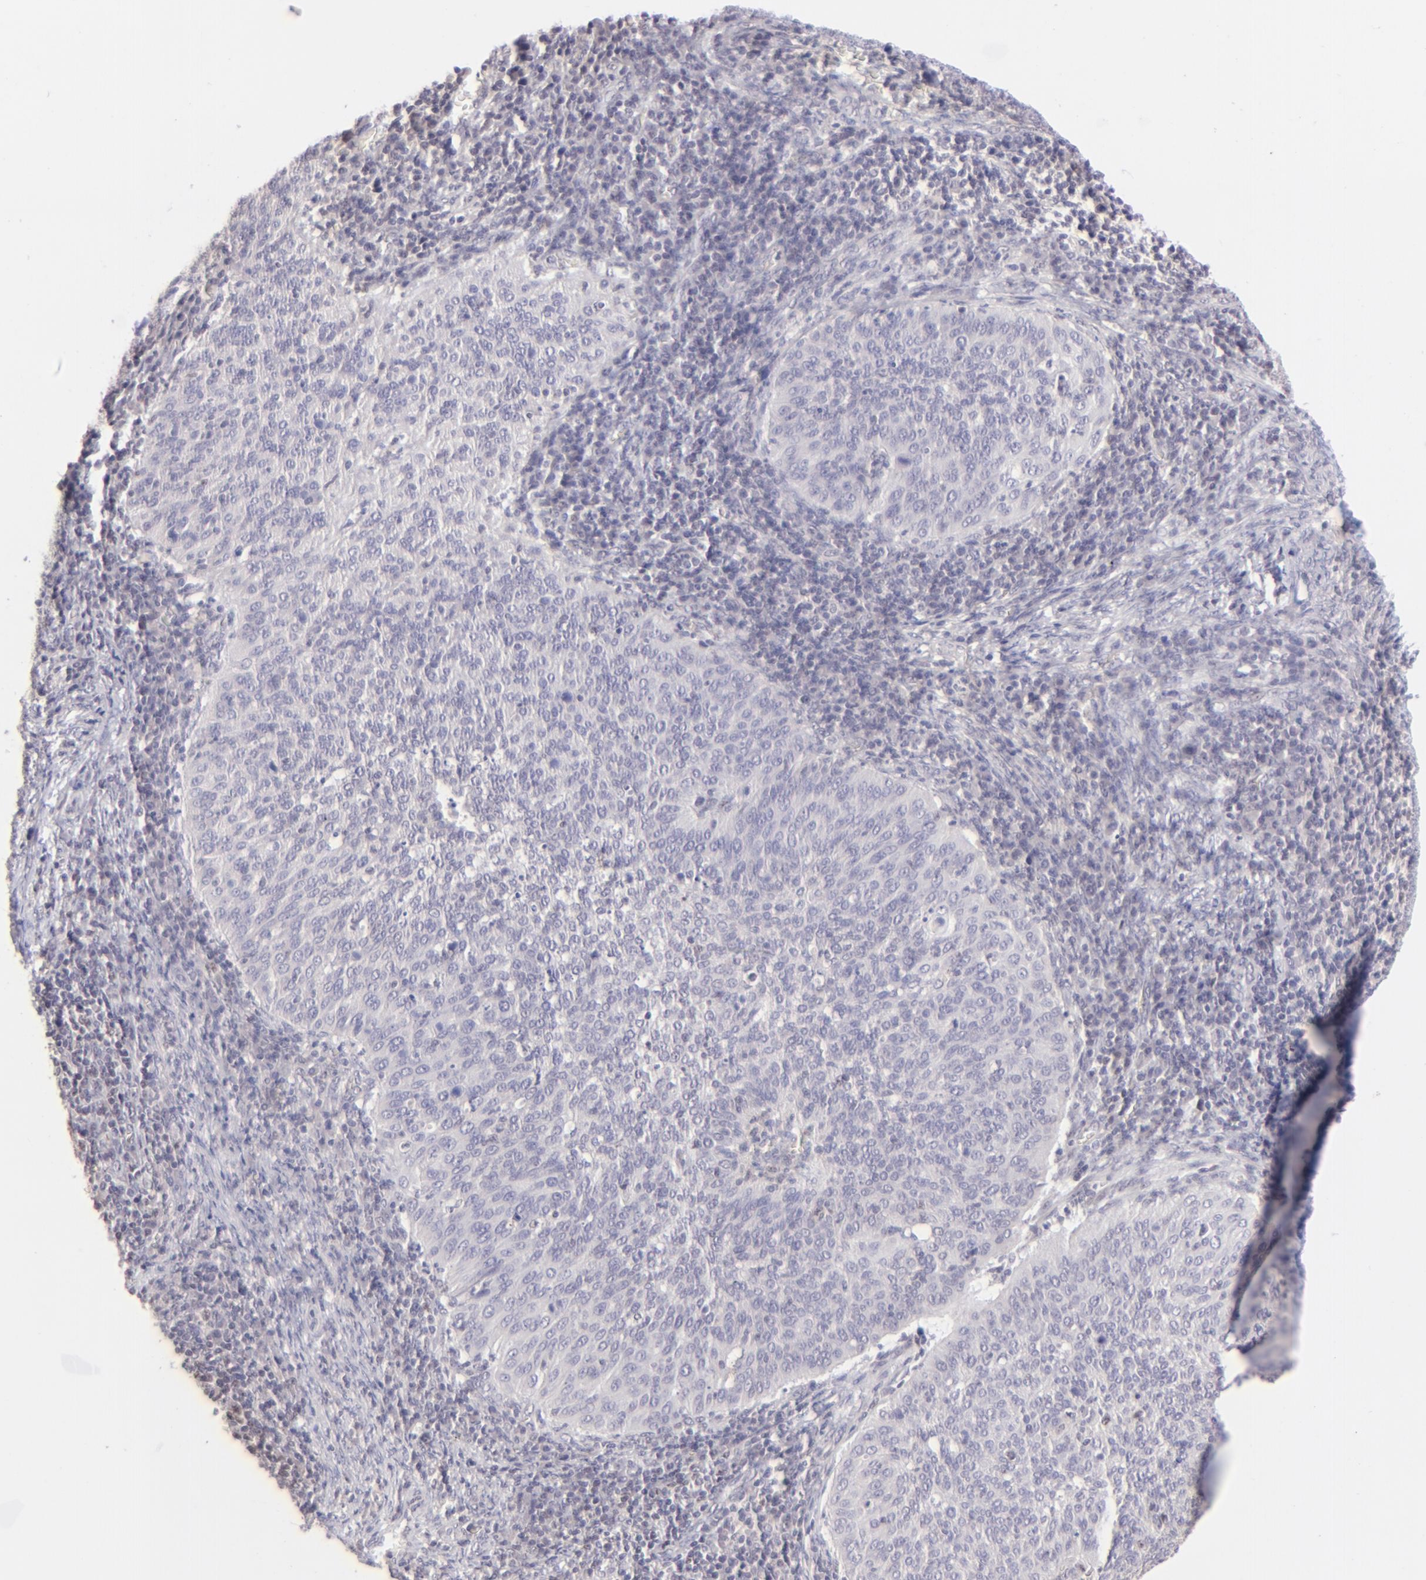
{"staining": {"intensity": "negative", "quantity": "none", "location": "none"}, "tissue": "cervical cancer", "cell_type": "Tumor cells", "image_type": "cancer", "snomed": [{"axis": "morphology", "description": "Squamous cell carcinoma, NOS"}, {"axis": "topography", "description": "Cervix"}], "caption": "IHC photomicrograph of neoplastic tissue: squamous cell carcinoma (cervical) stained with DAB (3,3'-diaminobenzidine) reveals no significant protein expression in tumor cells.", "gene": "MAGEA1", "patient": {"sex": "female", "age": 39}}